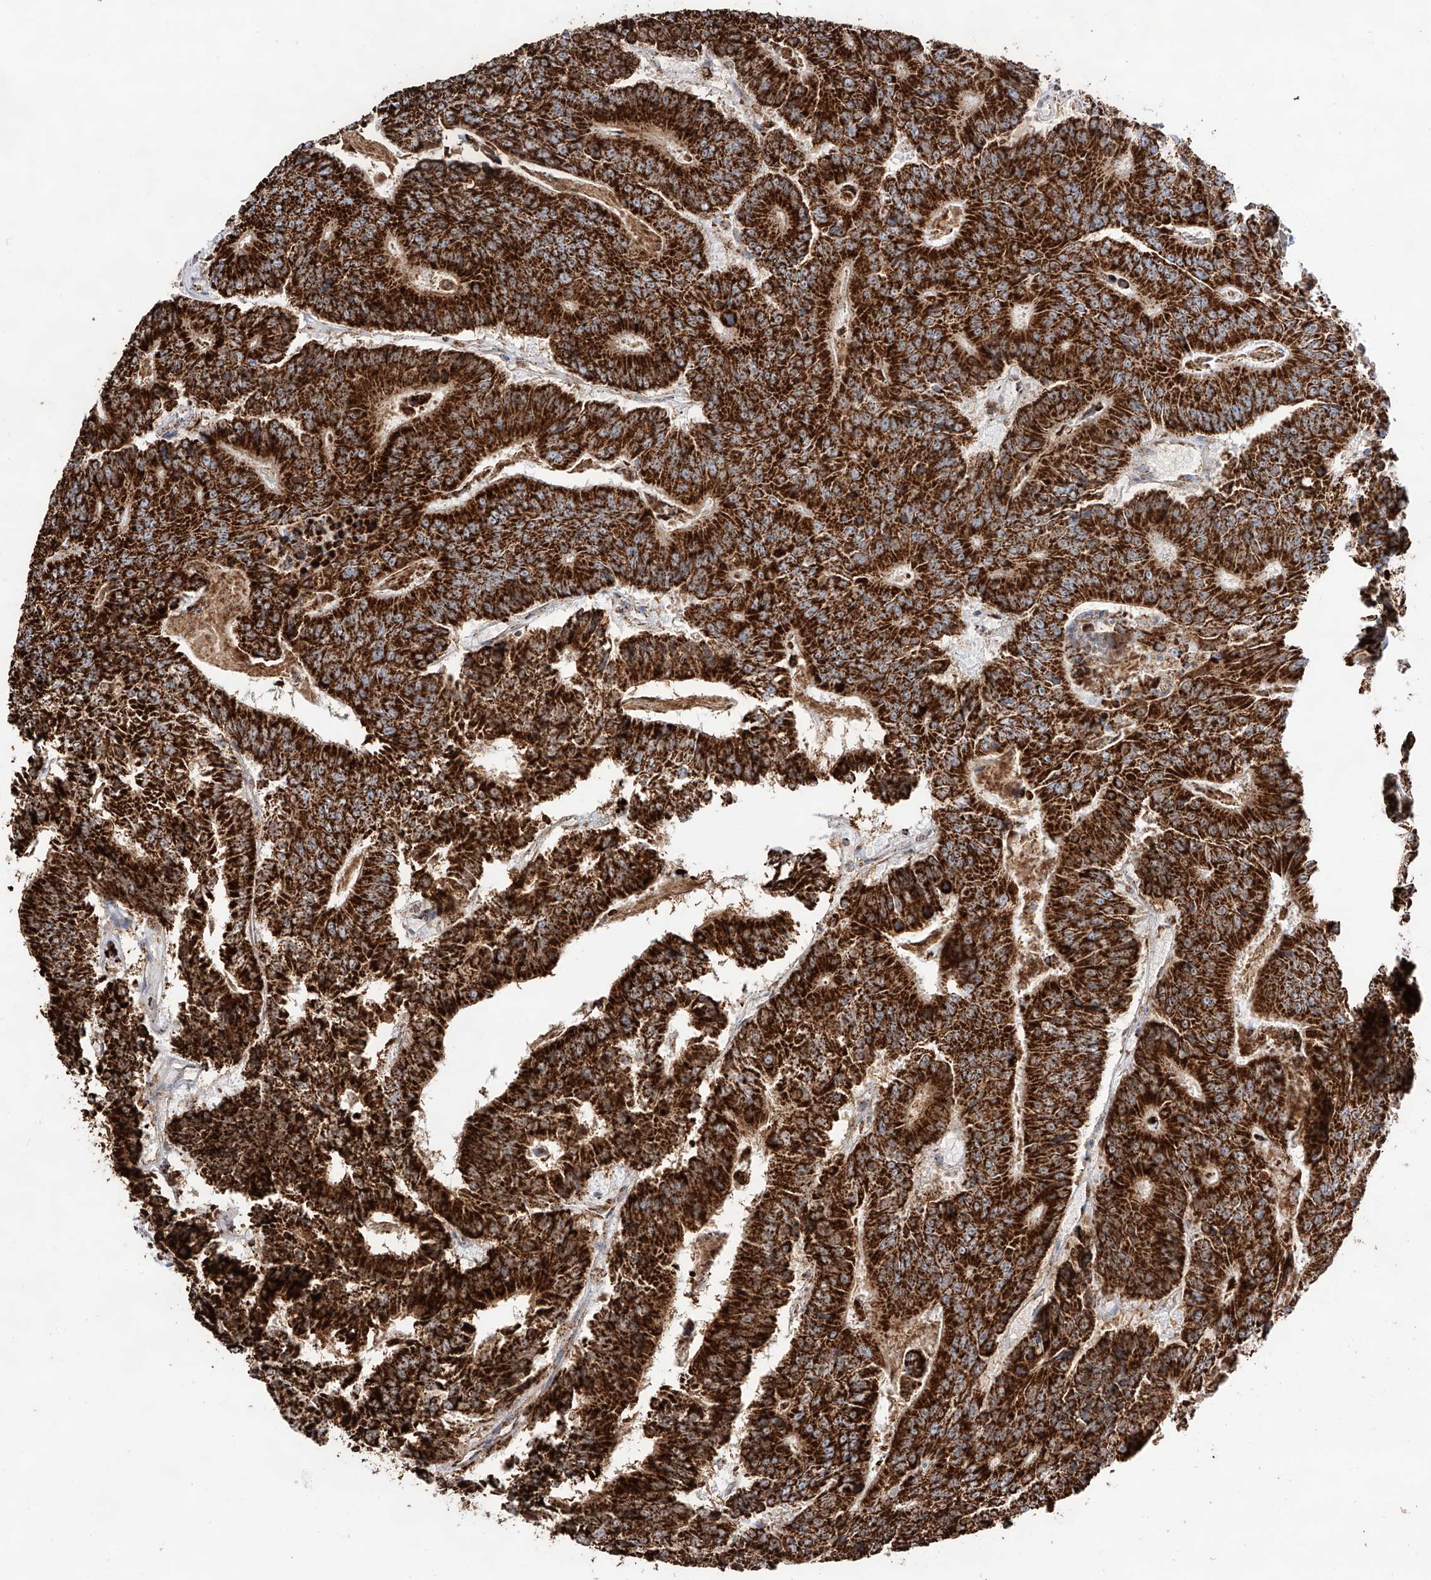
{"staining": {"intensity": "strong", "quantity": ">75%", "location": "cytoplasmic/membranous"}, "tissue": "colorectal cancer", "cell_type": "Tumor cells", "image_type": "cancer", "snomed": [{"axis": "morphology", "description": "Adenocarcinoma, NOS"}, {"axis": "topography", "description": "Colon"}], "caption": "Protein analysis of colorectal cancer (adenocarcinoma) tissue reveals strong cytoplasmic/membranous staining in about >75% of tumor cells.", "gene": "TTC27", "patient": {"sex": "male", "age": 83}}